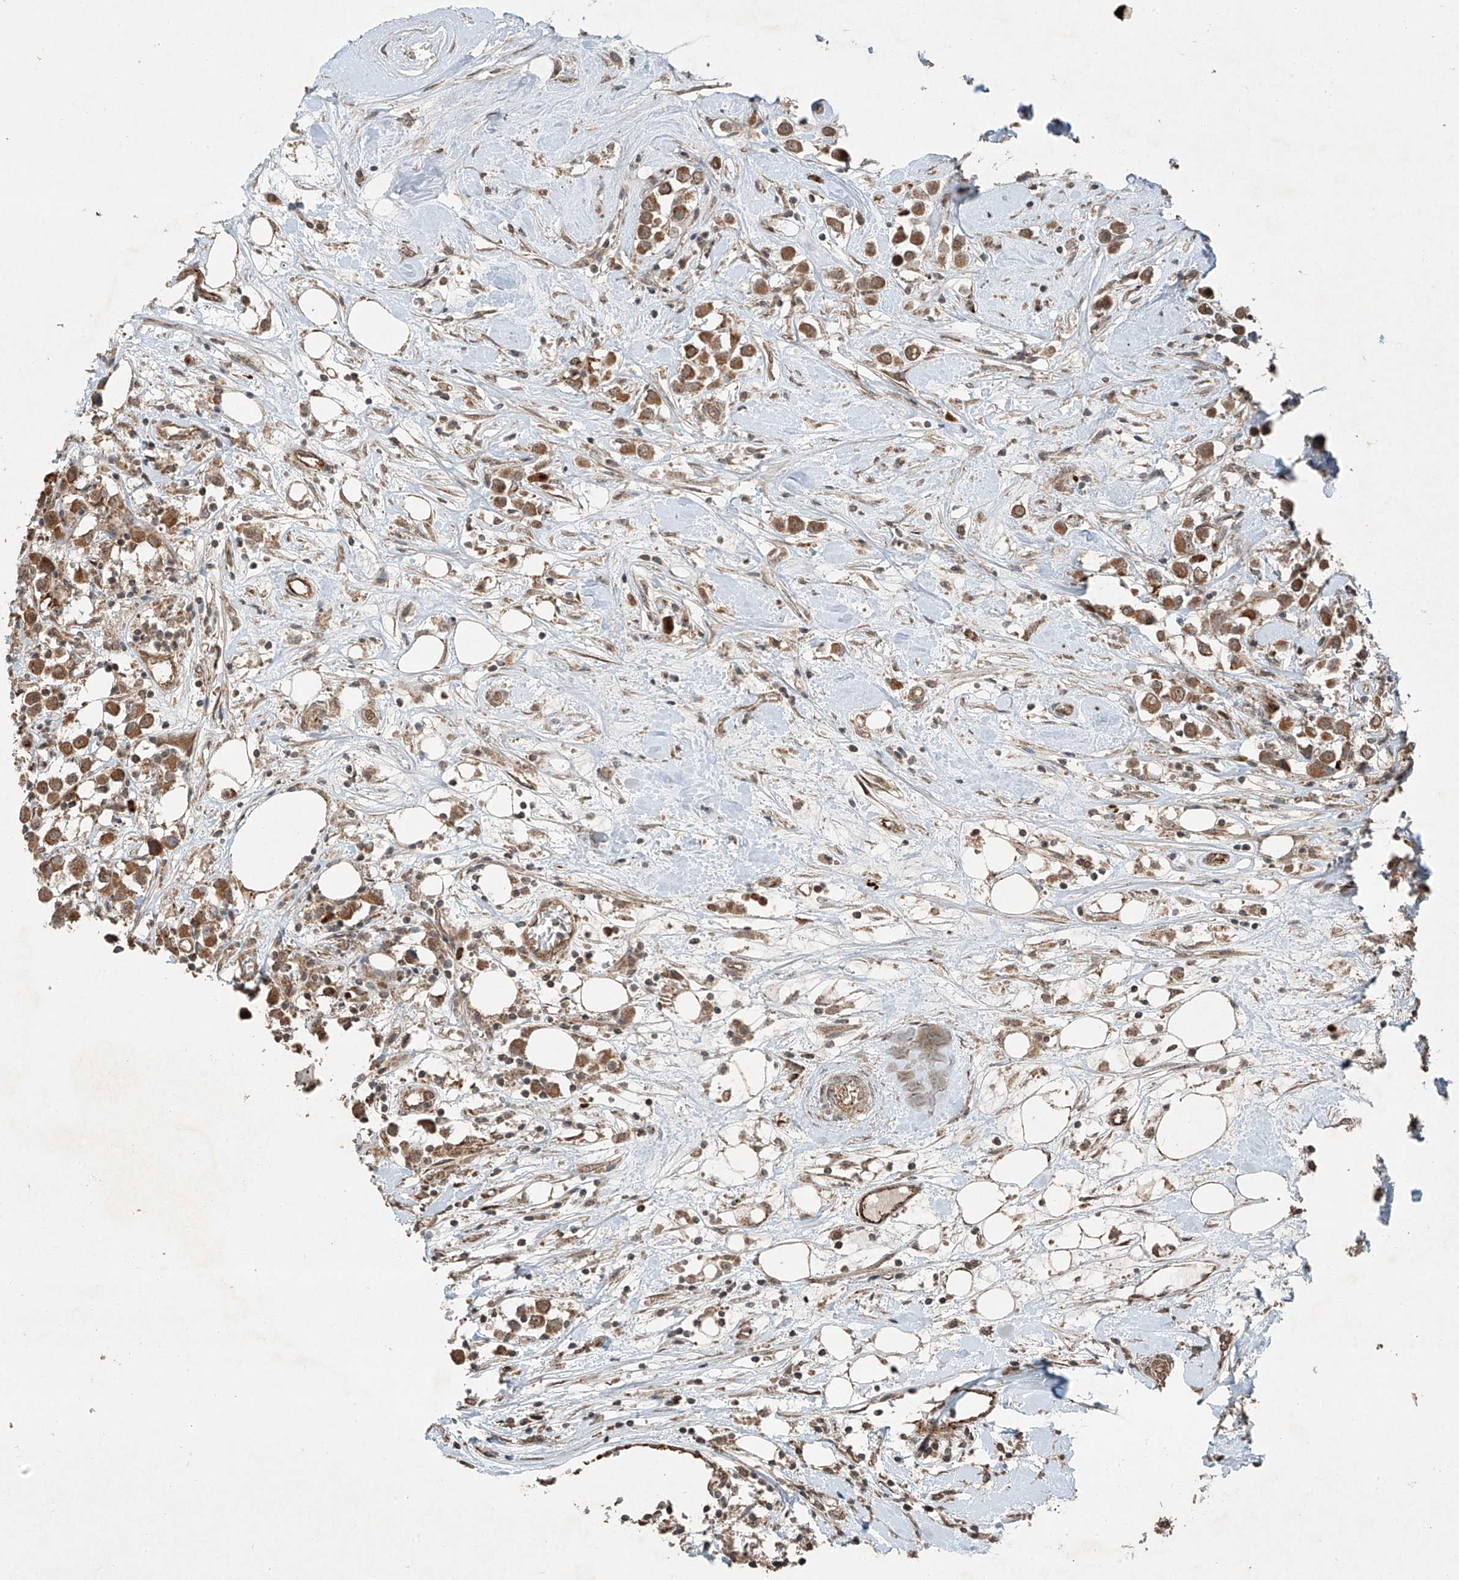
{"staining": {"intensity": "moderate", "quantity": ">75%", "location": "cytoplasmic/membranous"}, "tissue": "breast cancer", "cell_type": "Tumor cells", "image_type": "cancer", "snomed": [{"axis": "morphology", "description": "Duct carcinoma"}, {"axis": "topography", "description": "Breast"}], "caption": "Immunohistochemical staining of human breast cancer (infiltrating ductal carcinoma) demonstrates medium levels of moderate cytoplasmic/membranous positivity in about >75% of tumor cells.", "gene": "ZNF620", "patient": {"sex": "female", "age": 61}}